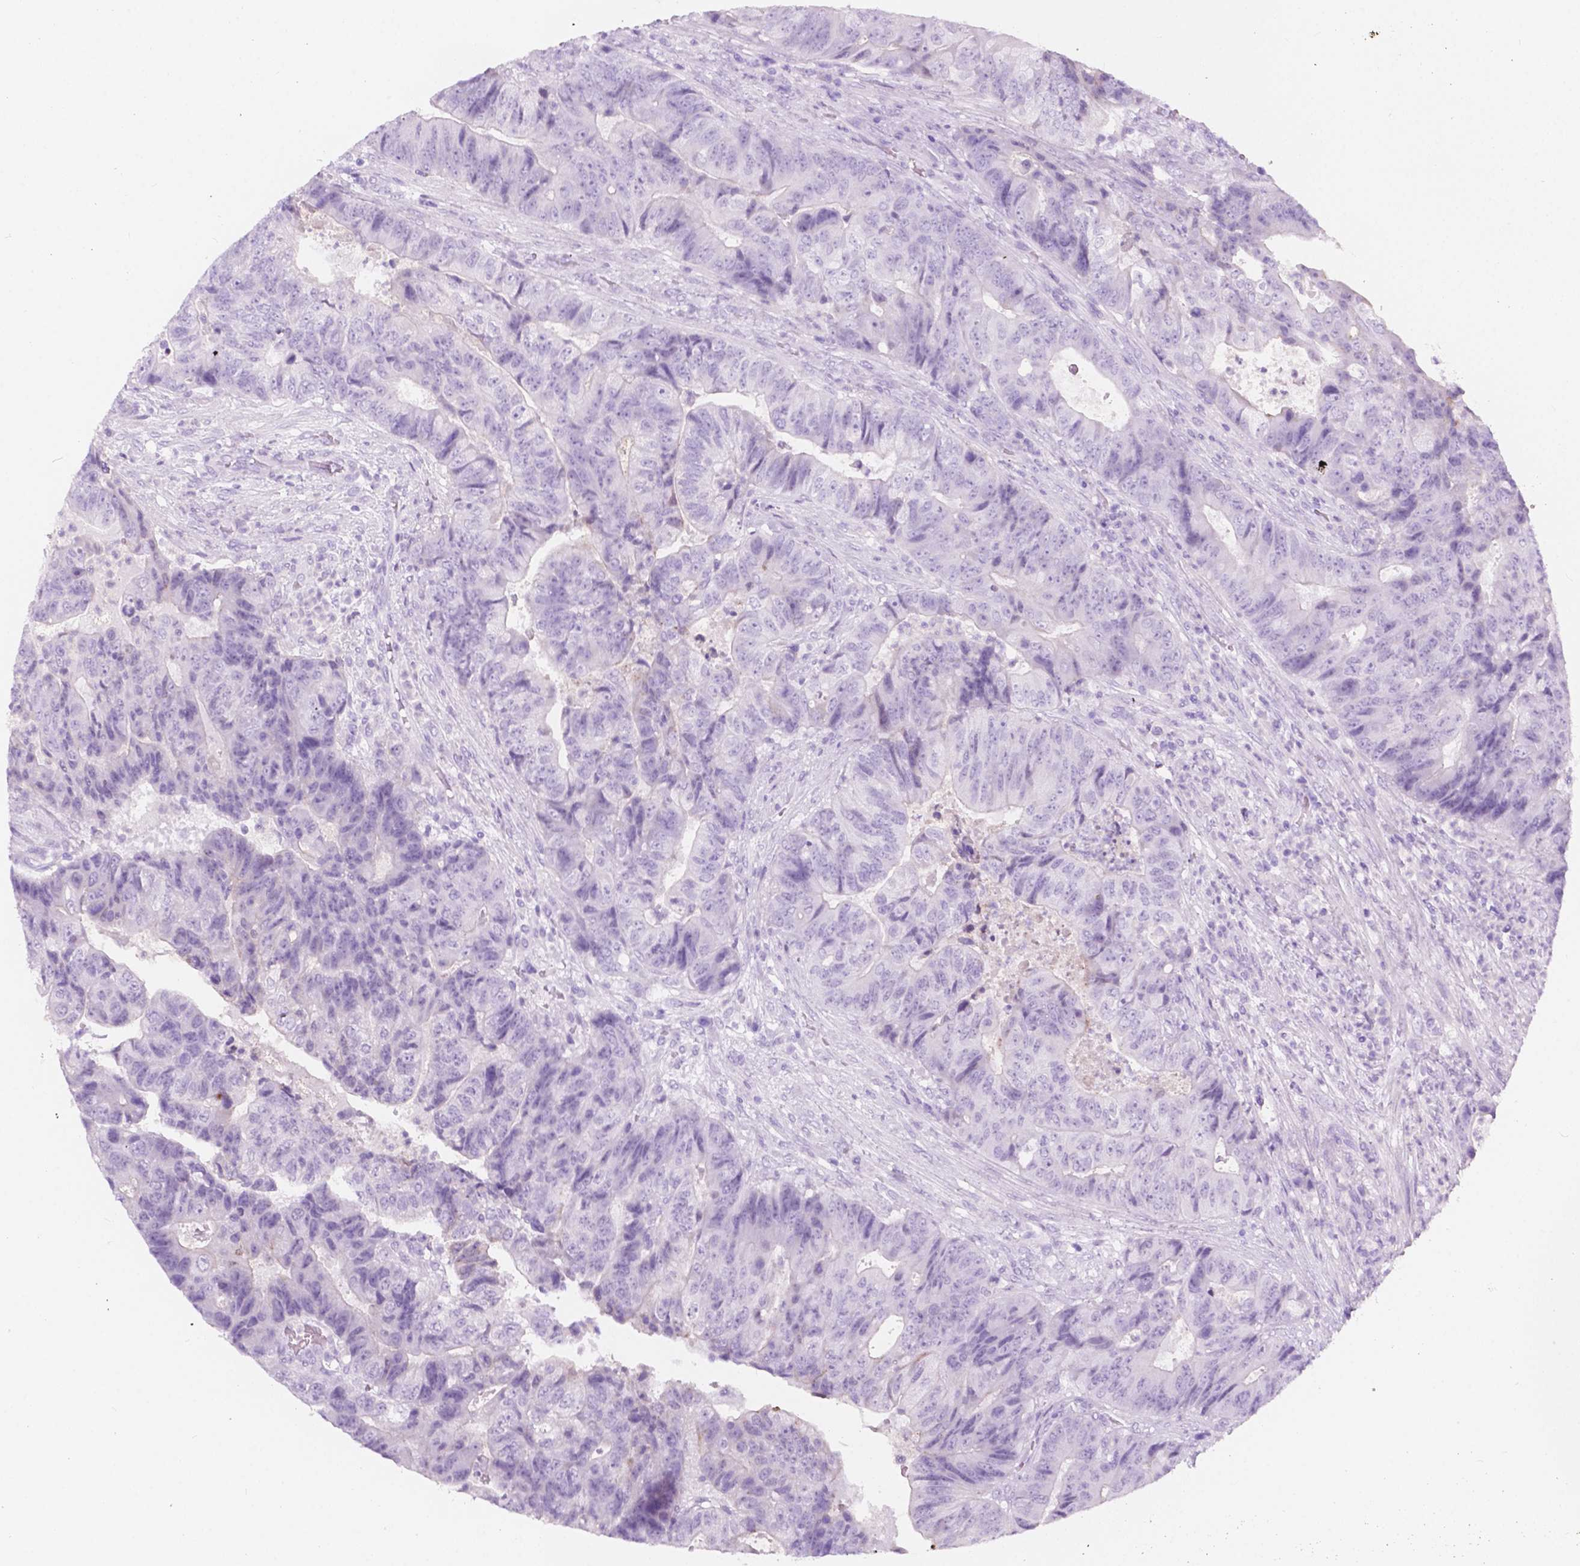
{"staining": {"intensity": "negative", "quantity": "none", "location": "none"}, "tissue": "colorectal cancer", "cell_type": "Tumor cells", "image_type": "cancer", "snomed": [{"axis": "morphology", "description": "Normal tissue, NOS"}, {"axis": "morphology", "description": "Adenocarcinoma, NOS"}, {"axis": "topography", "description": "Colon"}], "caption": "Immunohistochemistry image of neoplastic tissue: human adenocarcinoma (colorectal) stained with DAB displays no significant protein staining in tumor cells.", "gene": "CUZD1", "patient": {"sex": "female", "age": 48}}